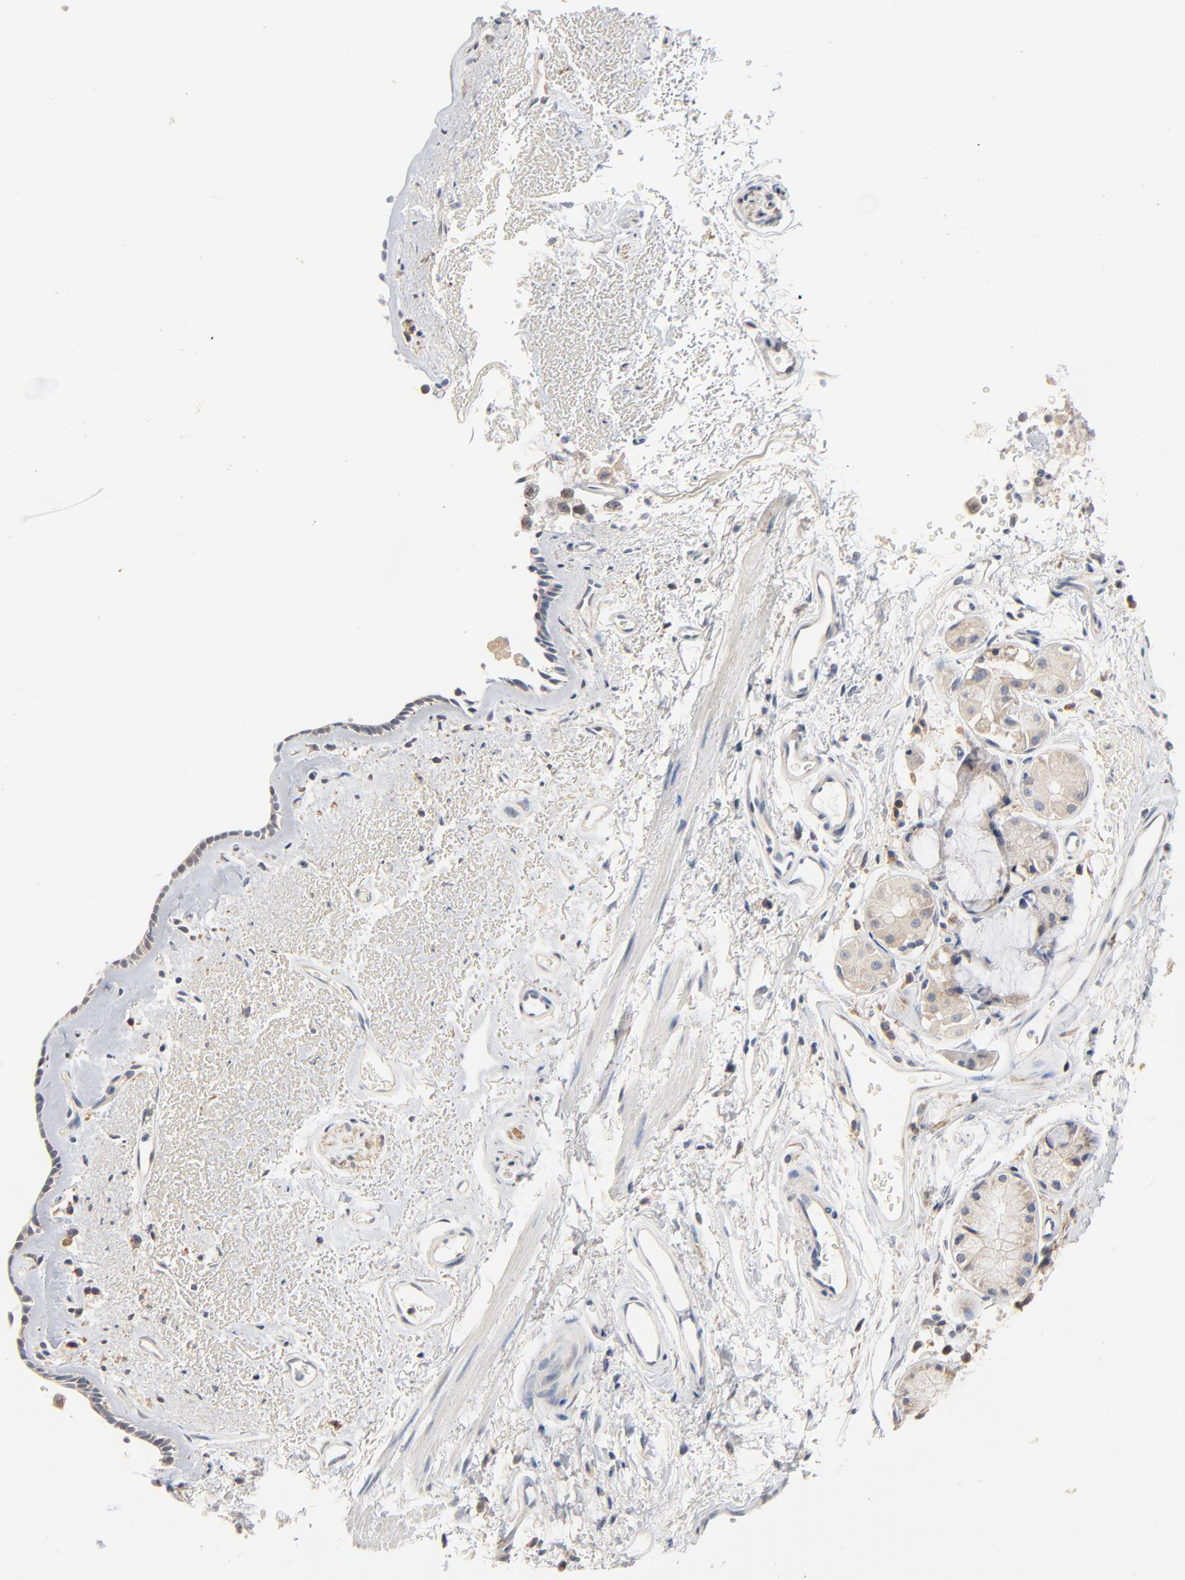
{"staining": {"intensity": "negative", "quantity": "none", "location": "none"}, "tissue": "bronchus", "cell_type": "Respiratory epithelial cells", "image_type": "normal", "snomed": [{"axis": "morphology", "description": "Normal tissue, NOS"}, {"axis": "morphology", "description": "Adenocarcinoma, NOS"}, {"axis": "topography", "description": "Bronchus"}, {"axis": "topography", "description": "Lung"}], "caption": "IHC of benign human bronchus demonstrates no positivity in respiratory epithelial cells.", "gene": "ZDHHC8", "patient": {"sex": "male", "age": 71}}